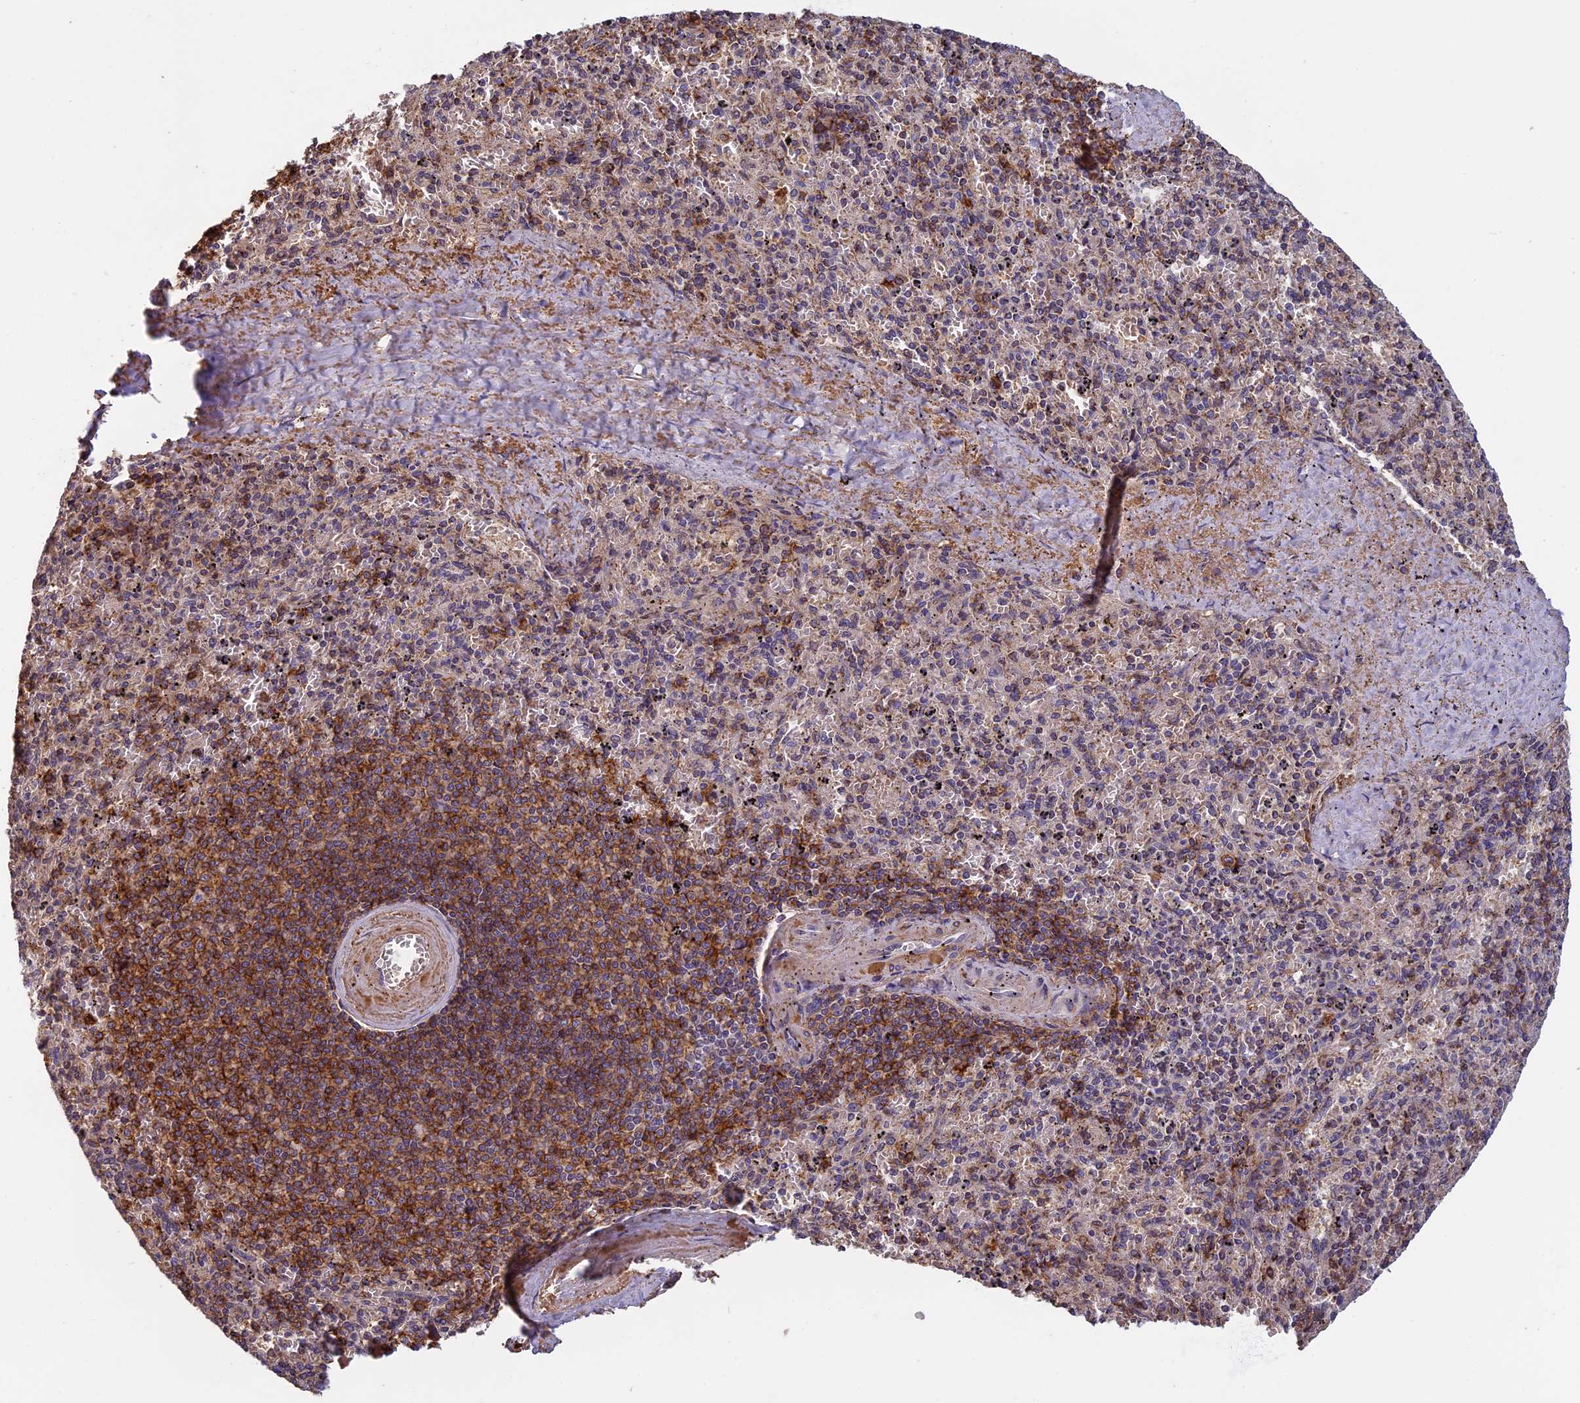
{"staining": {"intensity": "moderate", "quantity": "<25%", "location": "cytoplasmic/membranous"}, "tissue": "spleen", "cell_type": "Cells in red pulp", "image_type": "normal", "snomed": [{"axis": "morphology", "description": "Normal tissue, NOS"}, {"axis": "topography", "description": "Spleen"}], "caption": "Immunohistochemistry staining of normal spleen, which demonstrates low levels of moderate cytoplasmic/membranous positivity in approximately <25% of cells in red pulp indicating moderate cytoplasmic/membranous protein positivity. The staining was performed using DAB (brown) for protein detection and nuclei were counterstained in hematoxylin (blue).", "gene": "EDAR", "patient": {"sex": "male", "age": 82}}